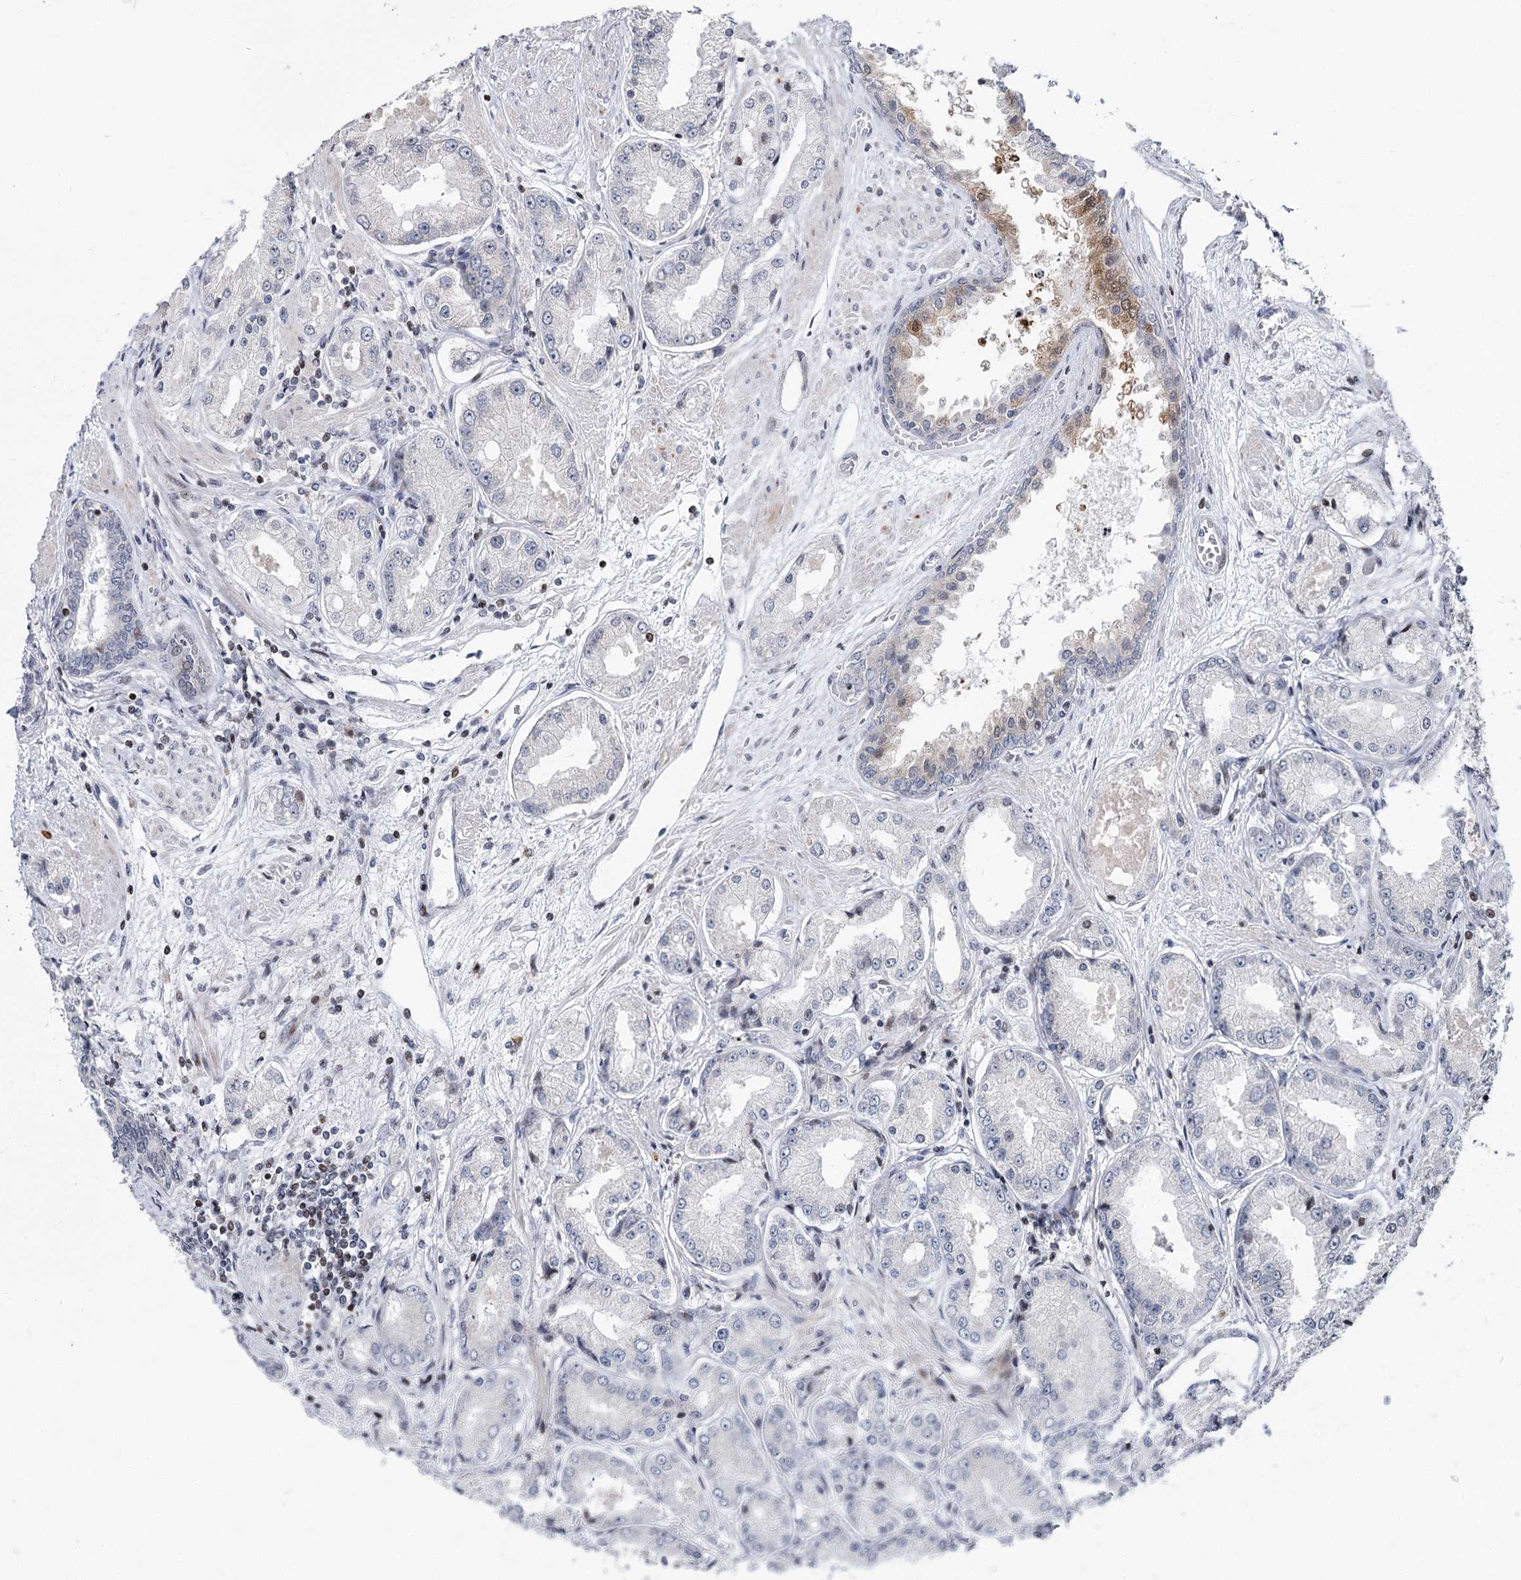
{"staining": {"intensity": "negative", "quantity": "none", "location": "none"}, "tissue": "prostate cancer", "cell_type": "Tumor cells", "image_type": "cancer", "snomed": [{"axis": "morphology", "description": "Adenocarcinoma, High grade"}, {"axis": "topography", "description": "Prostate"}], "caption": "High power microscopy image of an immunohistochemistry histopathology image of prostate cancer (adenocarcinoma (high-grade)), revealing no significant positivity in tumor cells.", "gene": "PTGR1", "patient": {"sex": "male", "age": 59}}